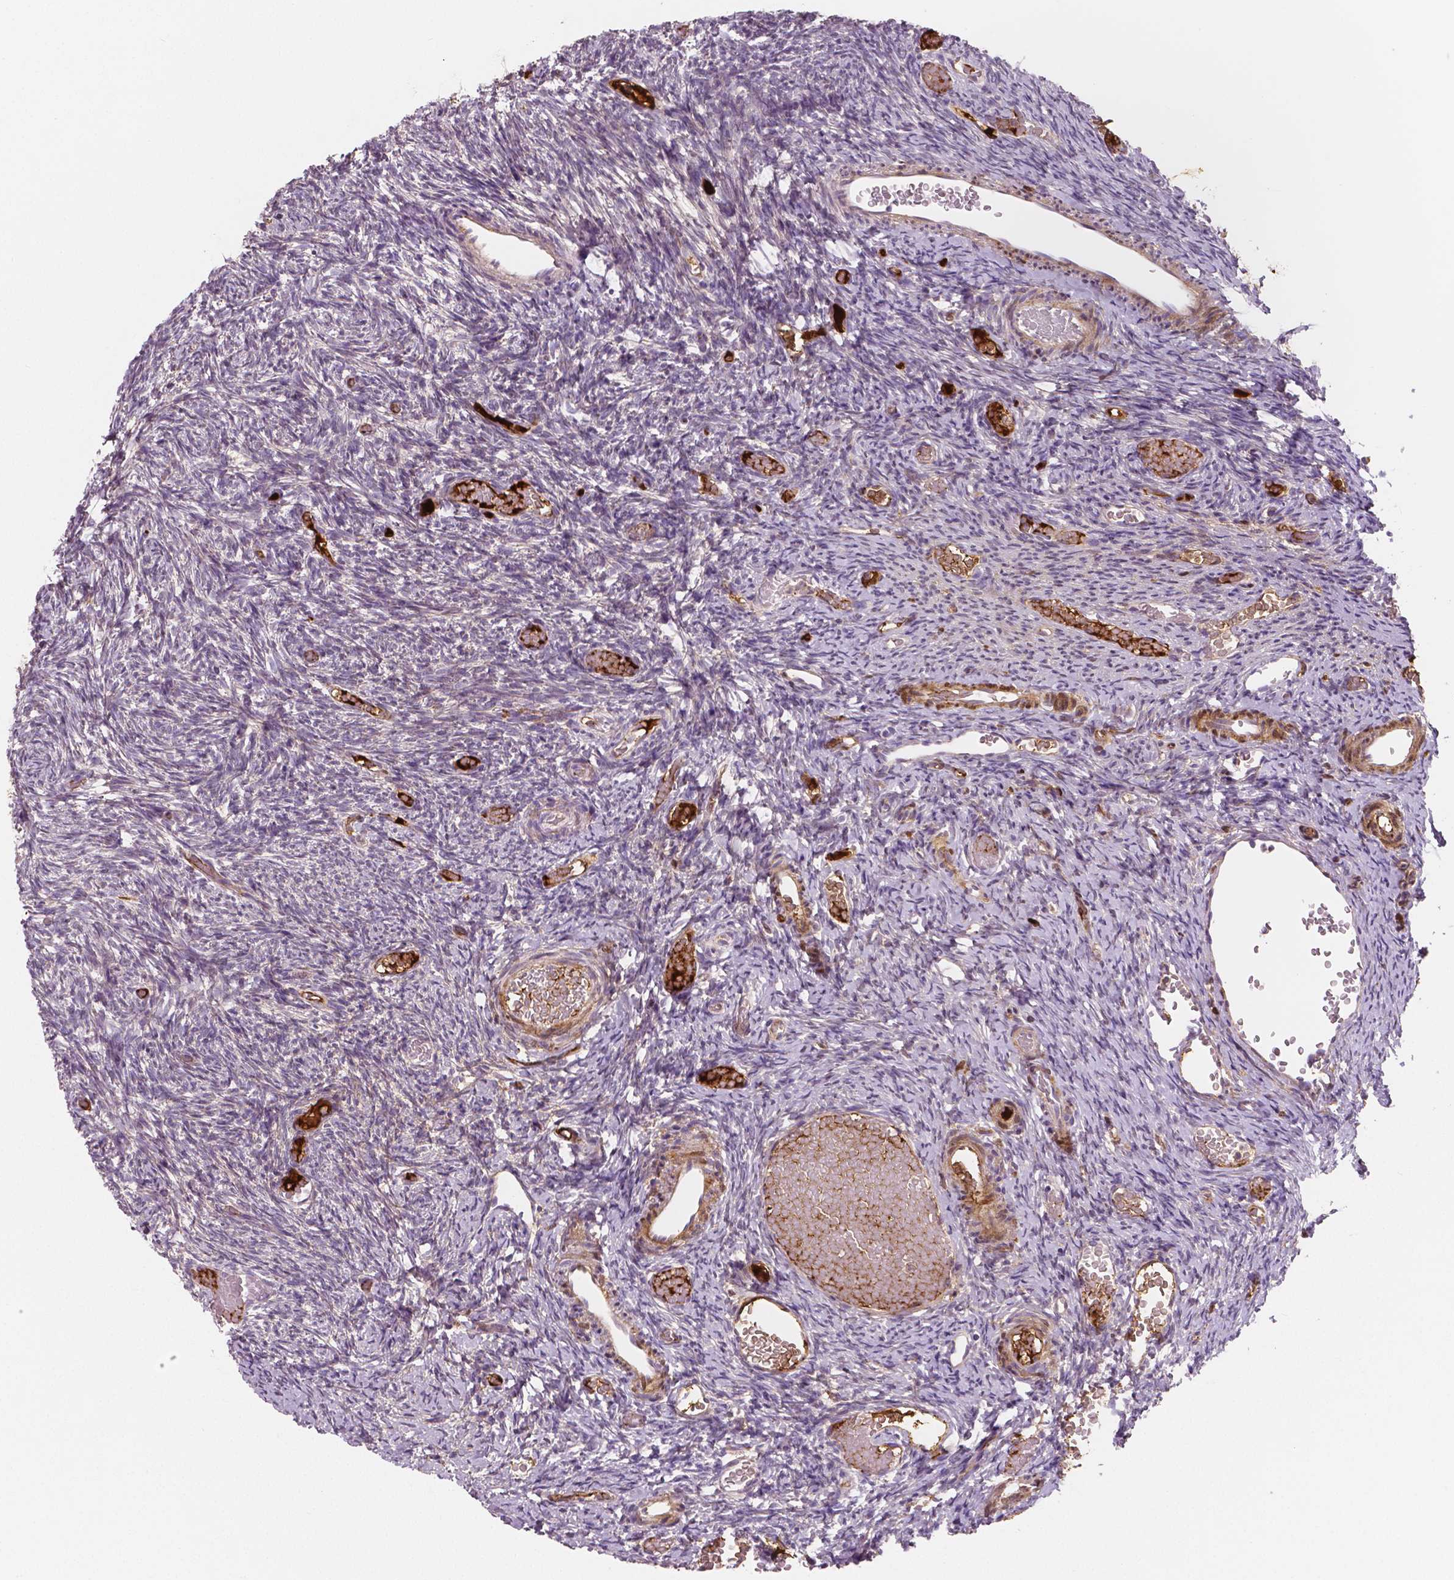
{"staining": {"intensity": "negative", "quantity": "none", "location": "none"}, "tissue": "ovary", "cell_type": "Follicle cells", "image_type": "normal", "snomed": [{"axis": "morphology", "description": "Normal tissue, NOS"}, {"axis": "topography", "description": "Ovary"}], "caption": "An immunohistochemistry (IHC) photomicrograph of normal ovary is shown. There is no staining in follicle cells of ovary.", "gene": "APOA4", "patient": {"sex": "female", "age": 39}}